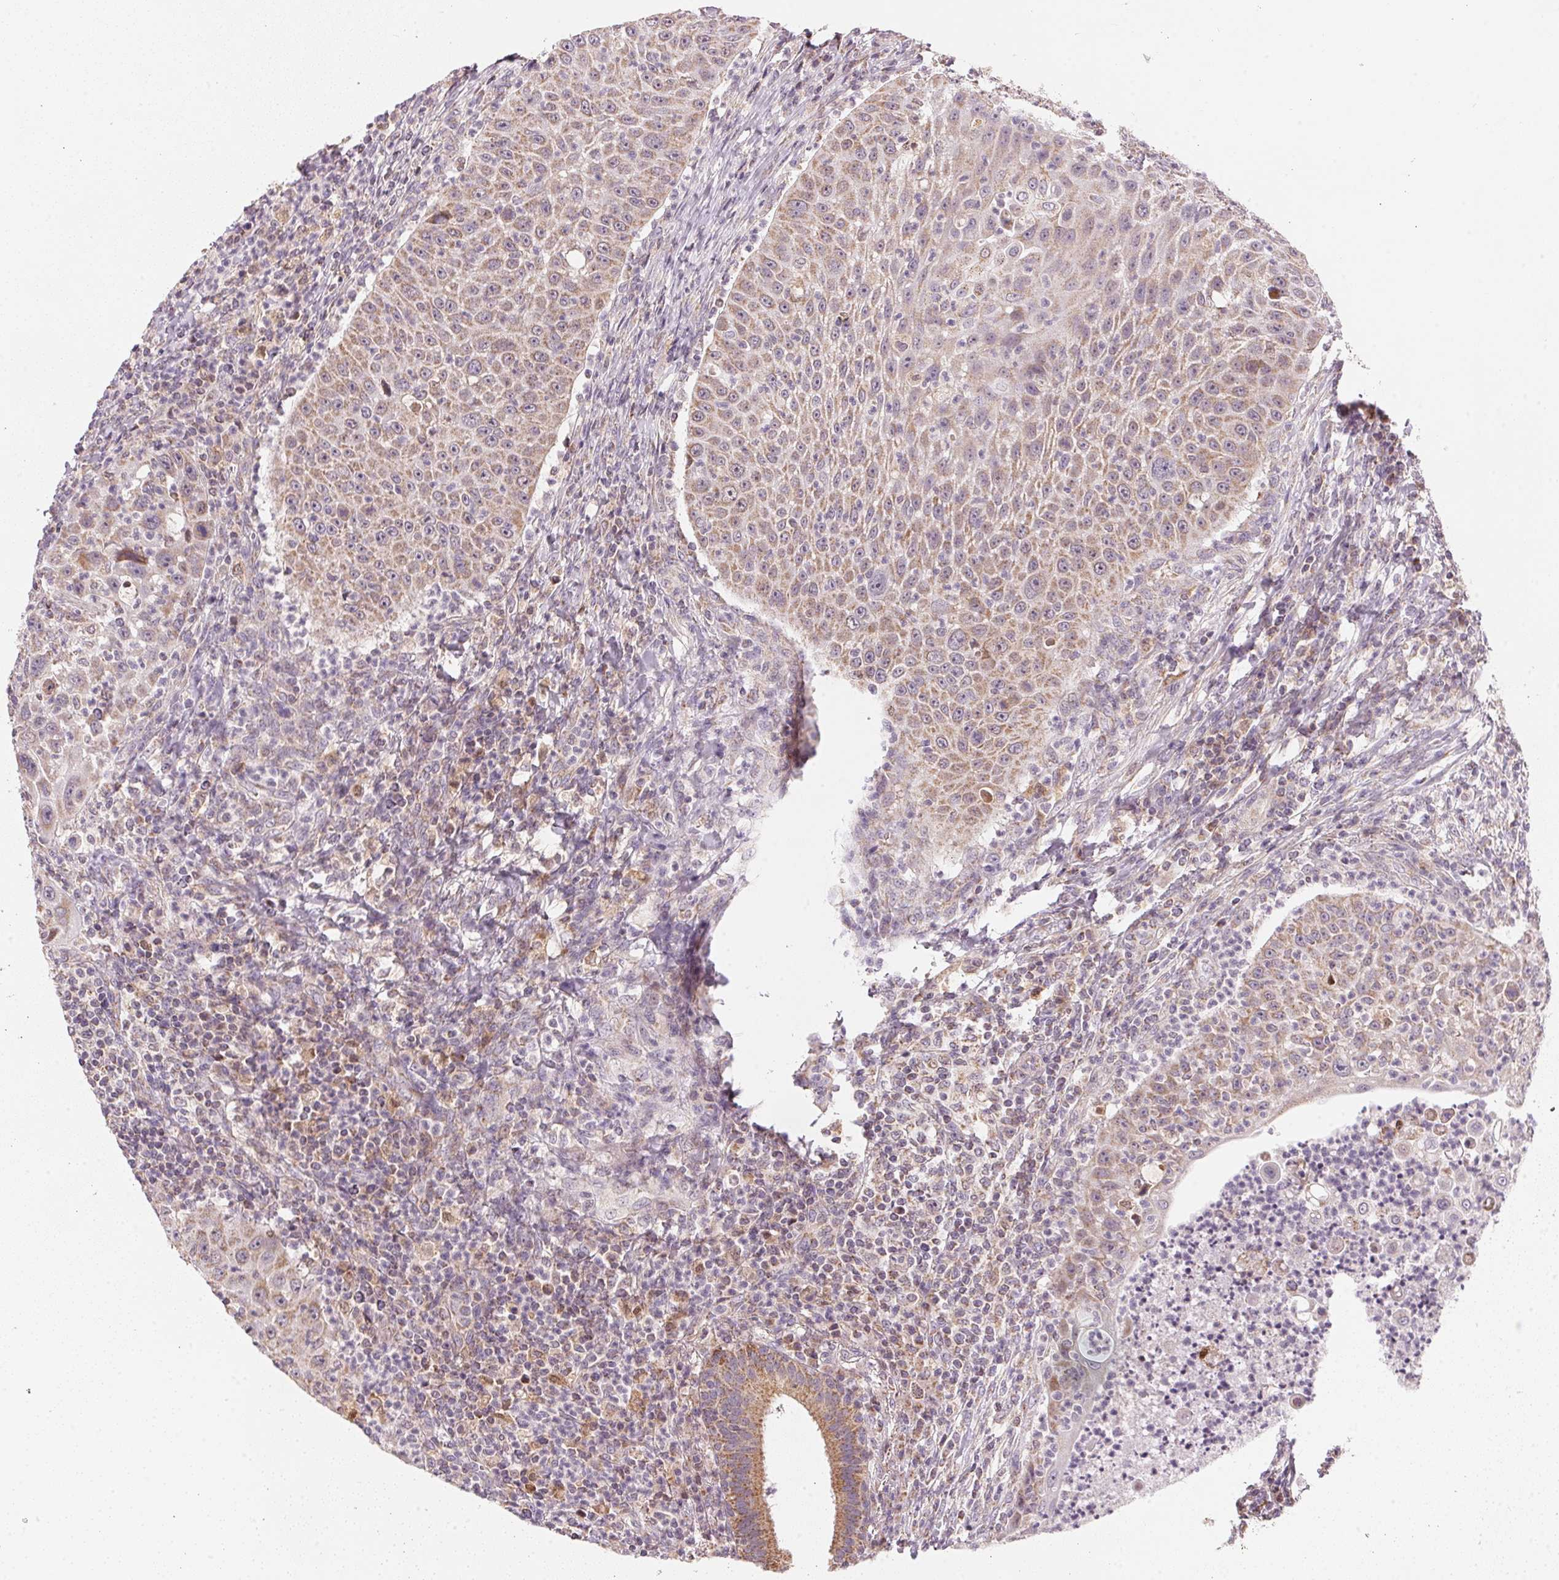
{"staining": {"intensity": "moderate", "quantity": ">75%", "location": "cytoplasmic/membranous"}, "tissue": "head and neck cancer", "cell_type": "Tumor cells", "image_type": "cancer", "snomed": [{"axis": "morphology", "description": "Squamous cell carcinoma, NOS"}, {"axis": "topography", "description": "Head-Neck"}], "caption": "Moderate cytoplasmic/membranous protein expression is present in about >75% of tumor cells in head and neck squamous cell carcinoma.", "gene": "COQ7", "patient": {"sex": "male", "age": 69}}